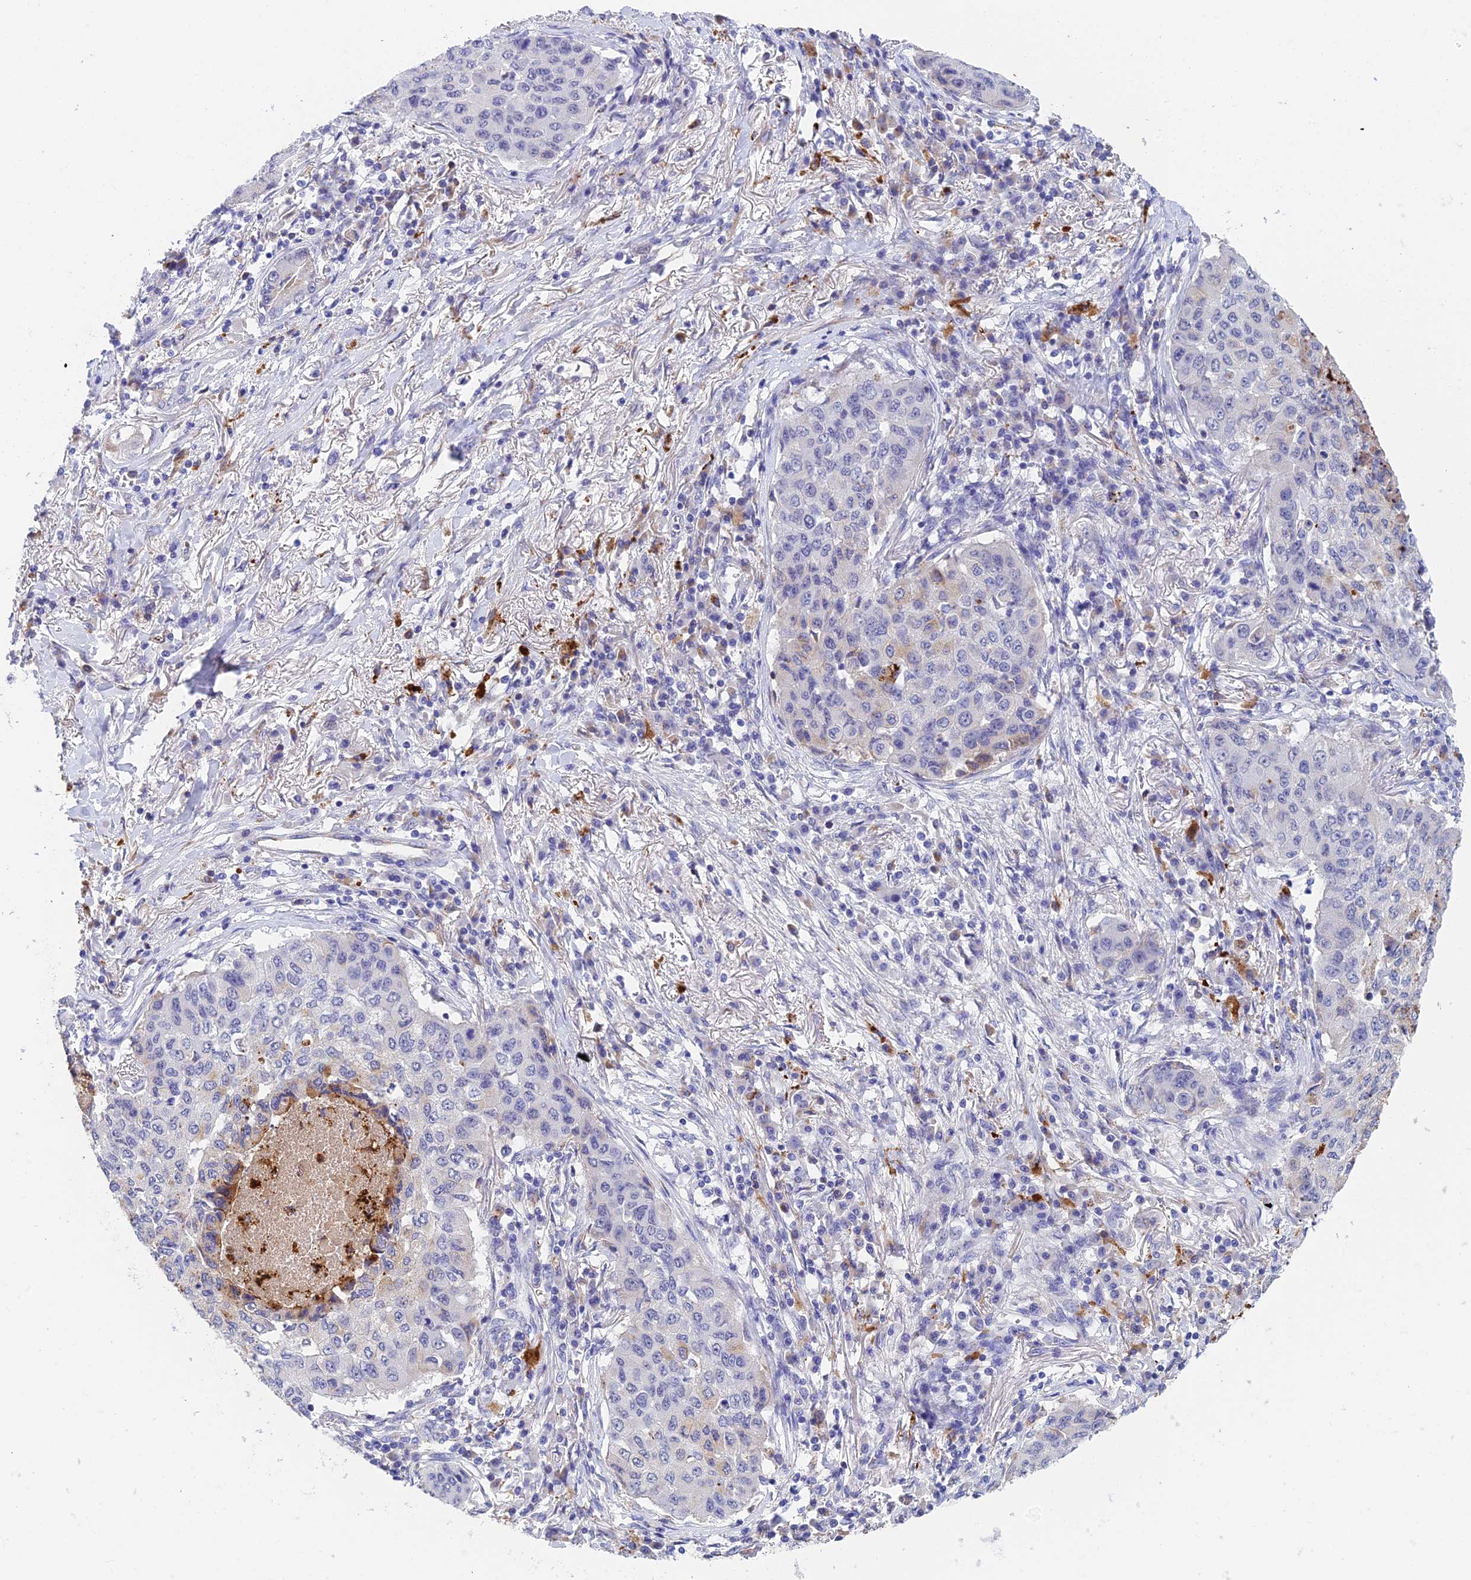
{"staining": {"intensity": "negative", "quantity": "none", "location": "none"}, "tissue": "lung cancer", "cell_type": "Tumor cells", "image_type": "cancer", "snomed": [{"axis": "morphology", "description": "Squamous cell carcinoma, NOS"}, {"axis": "topography", "description": "Lung"}], "caption": "Tumor cells show no significant staining in lung cancer.", "gene": "ADAMTS13", "patient": {"sex": "male", "age": 74}}